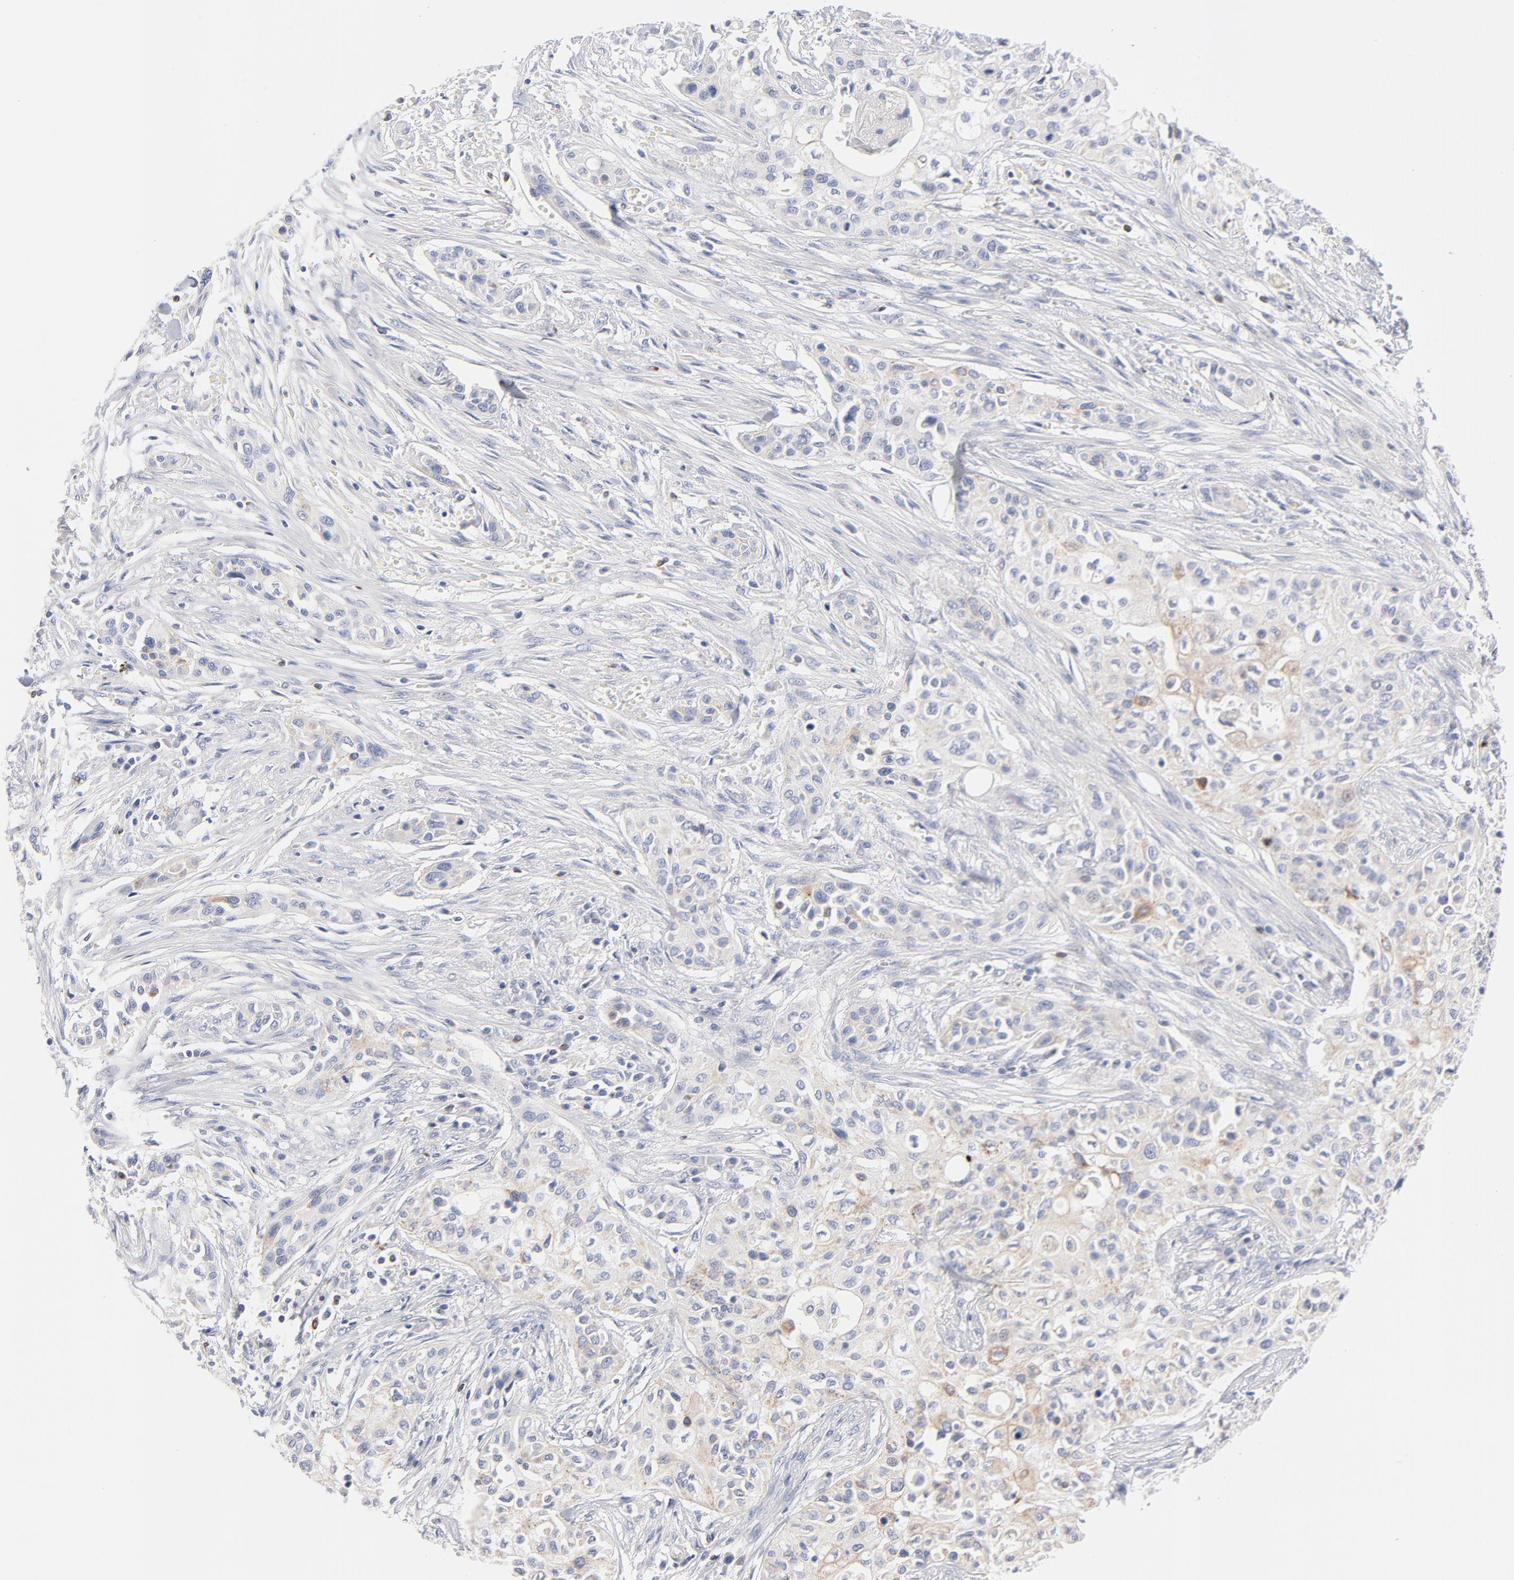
{"staining": {"intensity": "weak", "quantity": "<25%", "location": "cytoplasmic/membranous"}, "tissue": "urothelial cancer", "cell_type": "Tumor cells", "image_type": "cancer", "snomed": [{"axis": "morphology", "description": "Urothelial carcinoma, High grade"}, {"axis": "topography", "description": "Urinary bladder"}], "caption": "DAB (3,3'-diaminobenzidine) immunohistochemical staining of human urothelial carcinoma (high-grade) demonstrates no significant expression in tumor cells. Brightfield microscopy of immunohistochemistry stained with DAB (brown) and hematoxylin (blue), captured at high magnification.", "gene": "MID1", "patient": {"sex": "male", "age": 74}}